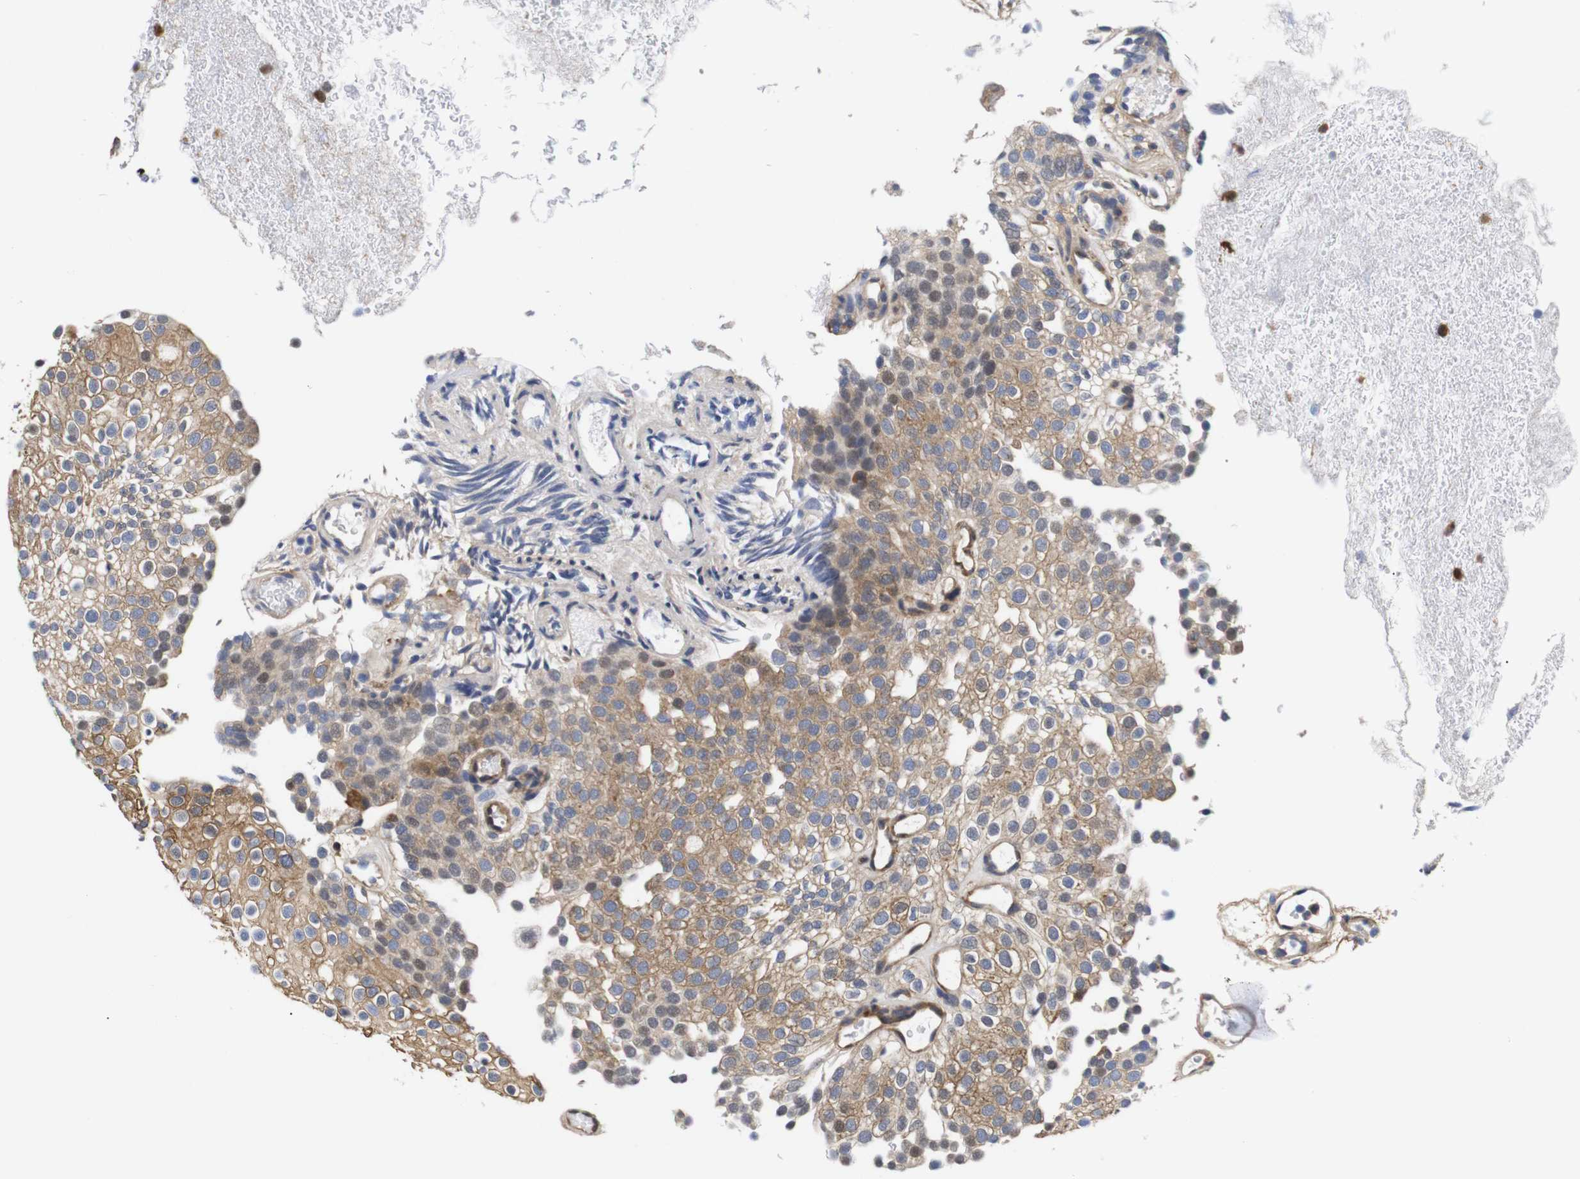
{"staining": {"intensity": "moderate", "quantity": ">75%", "location": "cytoplasmic/membranous"}, "tissue": "urothelial cancer", "cell_type": "Tumor cells", "image_type": "cancer", "snomed": [{"axis": "morphology", "description": "Urothelial carcinoma, Low grade"}, {"axis": "topography", "description": "Urinary bladder"}], "caption": "Low-grade urothelial carcinoma stained with a brown dye reveals moderate cytoplasmic/membranous positive expression in approximately >75% of tumor cells.", "gene": "LRRCC1", "patient": {"sex": "male", "age": 78}}